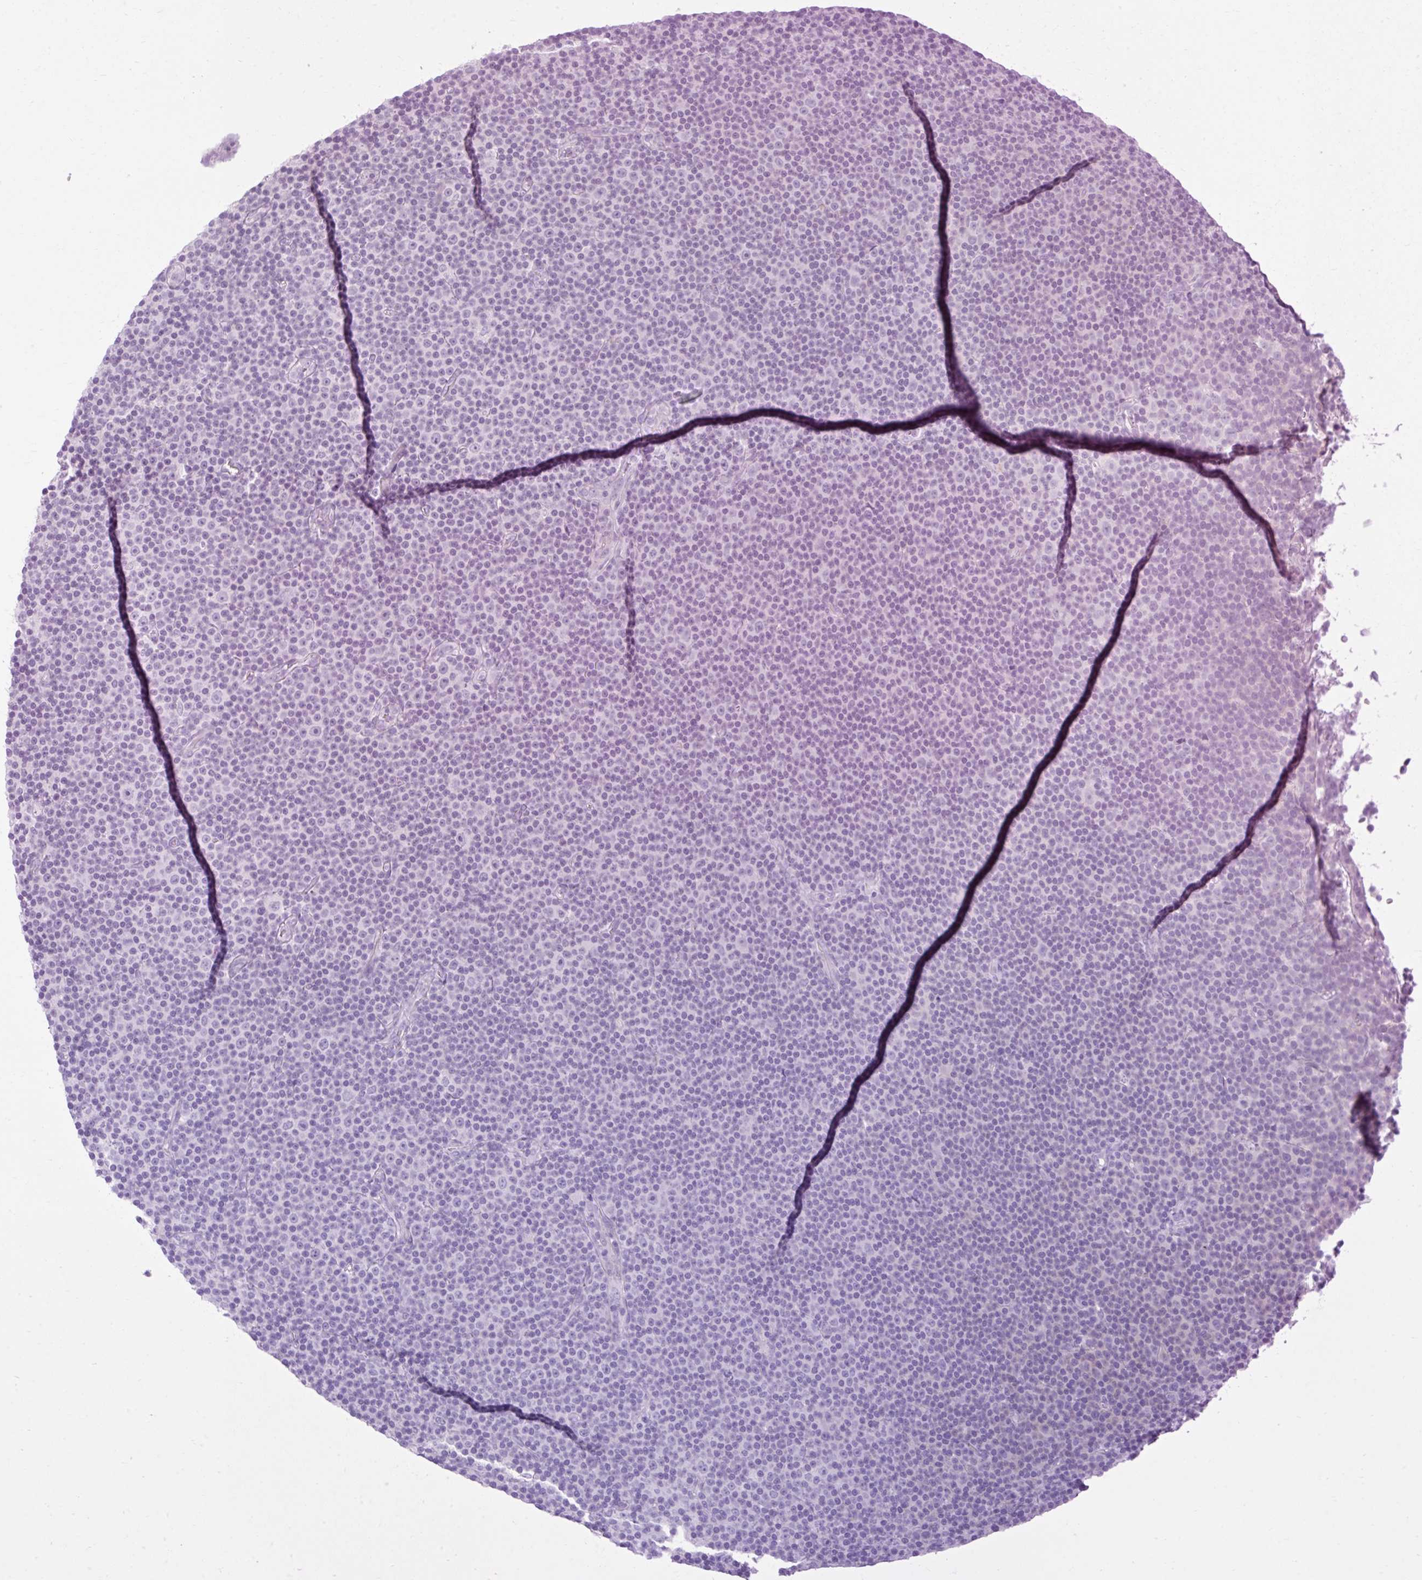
{"staining": {"intensity": "negative", "quantity": "none", "location": "none"}, "tissue": "lymphoma", "cell_type": "Tumor cells", "image_type": "cancer", "snomed": [{"axis": "morphology", "description": "Malignant lymphoma, non-Hodgkin's type, Low grade"}, {"axis": "topography", "description": "Lymph node"}], "caption": "Human low-grade malignant lymphoma, non-Hodgkin's type stained for a protein using immunohistochemistry demonstrates no positivity in tumor cells.", "gene": "FAM153A", "patient": {"sex": "female", "age": 67}}